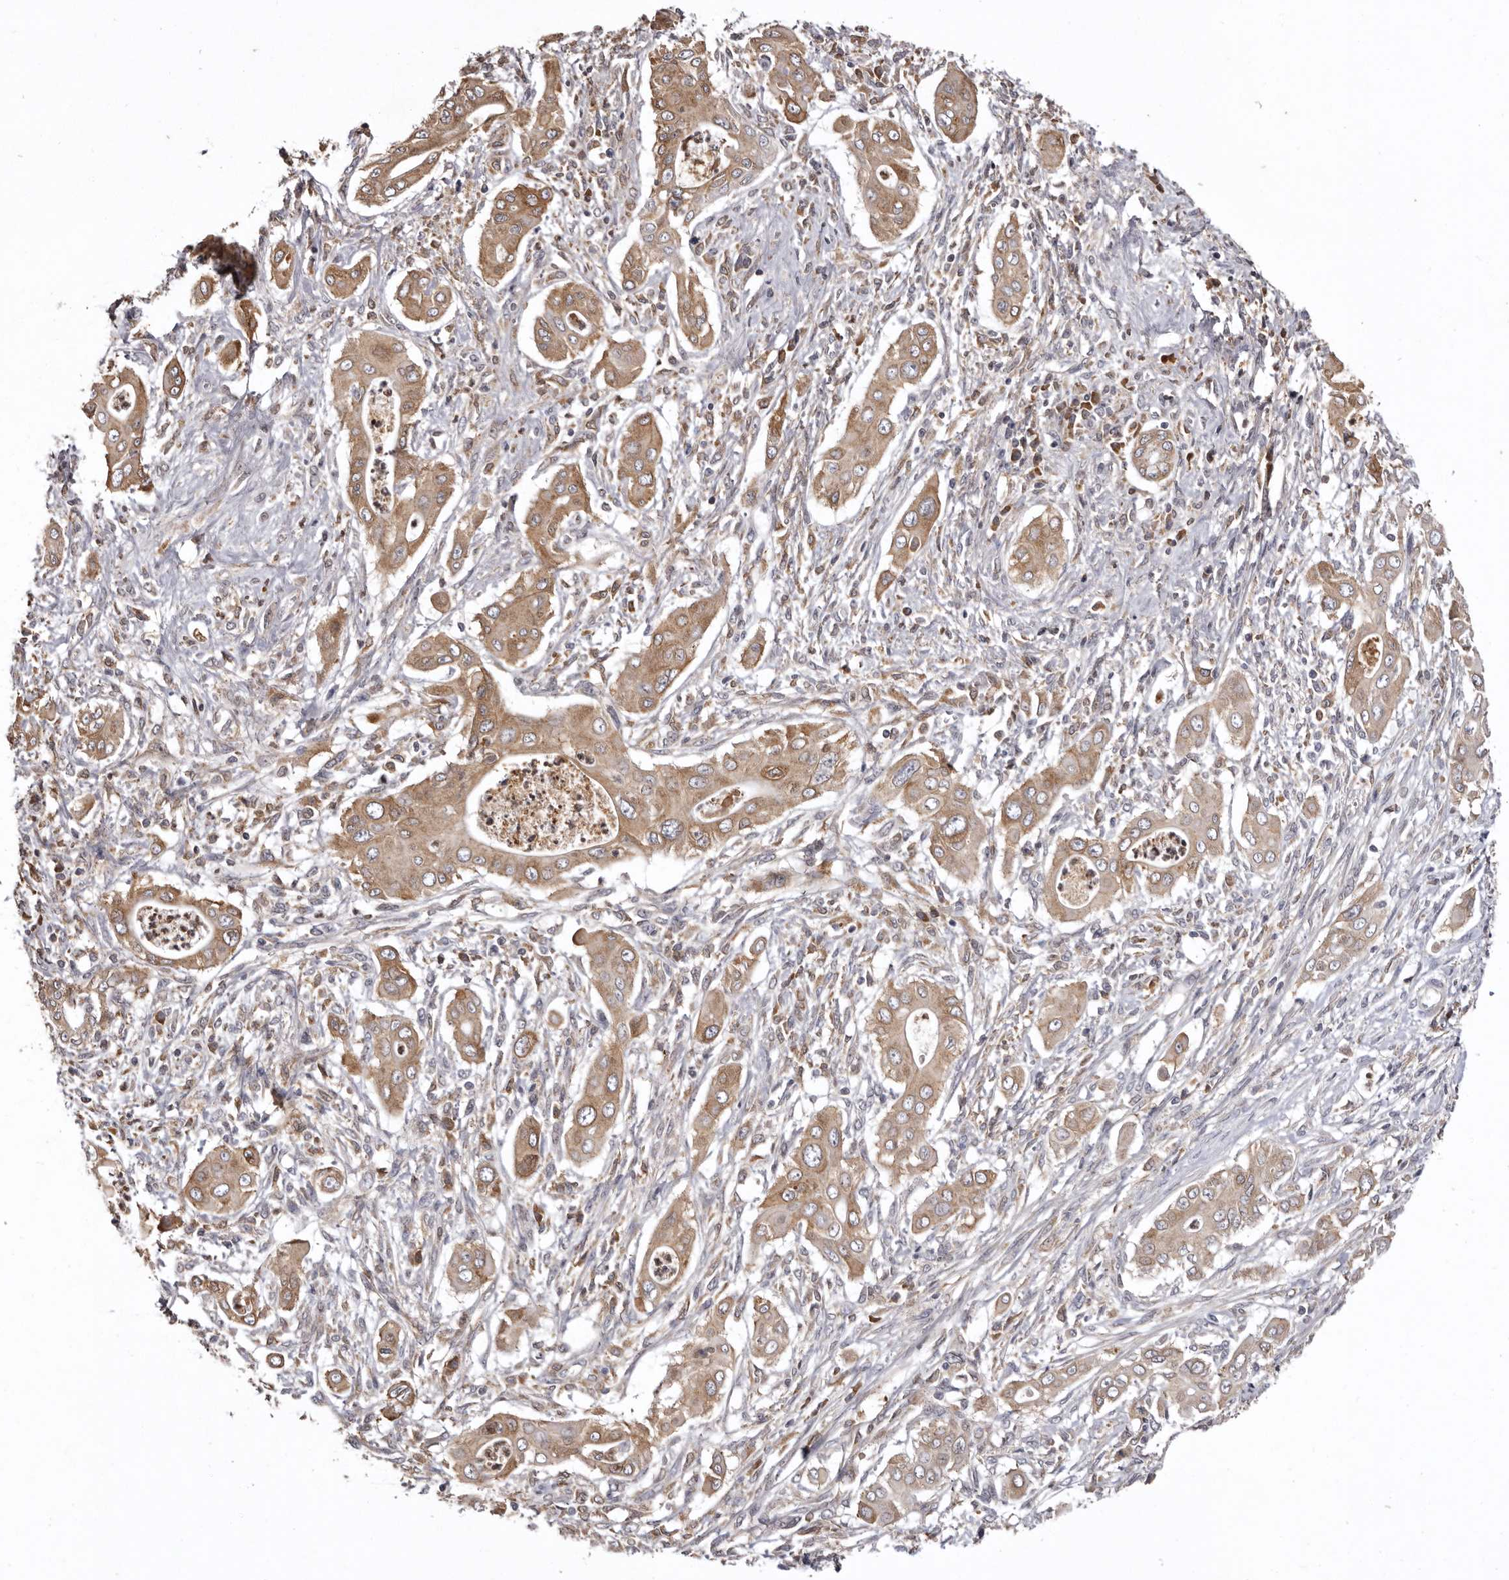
{"staining": {"intensity": "moderate", "quantity": ">75%", "location": "cytoplasmic/membranous"}, "tissue": "pancreatic cancer", "cell_type": "Tumor cells", "image_type": "cancer", "snomed": [{"axis": "morphology", "description": "Adenocarcinoma, NOS"}, {"axis": "topography", "description": "Pancreas"}], "caption": "Immunohistochemical staining of human pancreatic cancer (adenocarcinoma) shows medium levels of moderate cytoplasmic/membranous staining in approximately >75% of tumor cells.", "gene": "INKA2", "patient": {"sex": "male", "age": 58}}